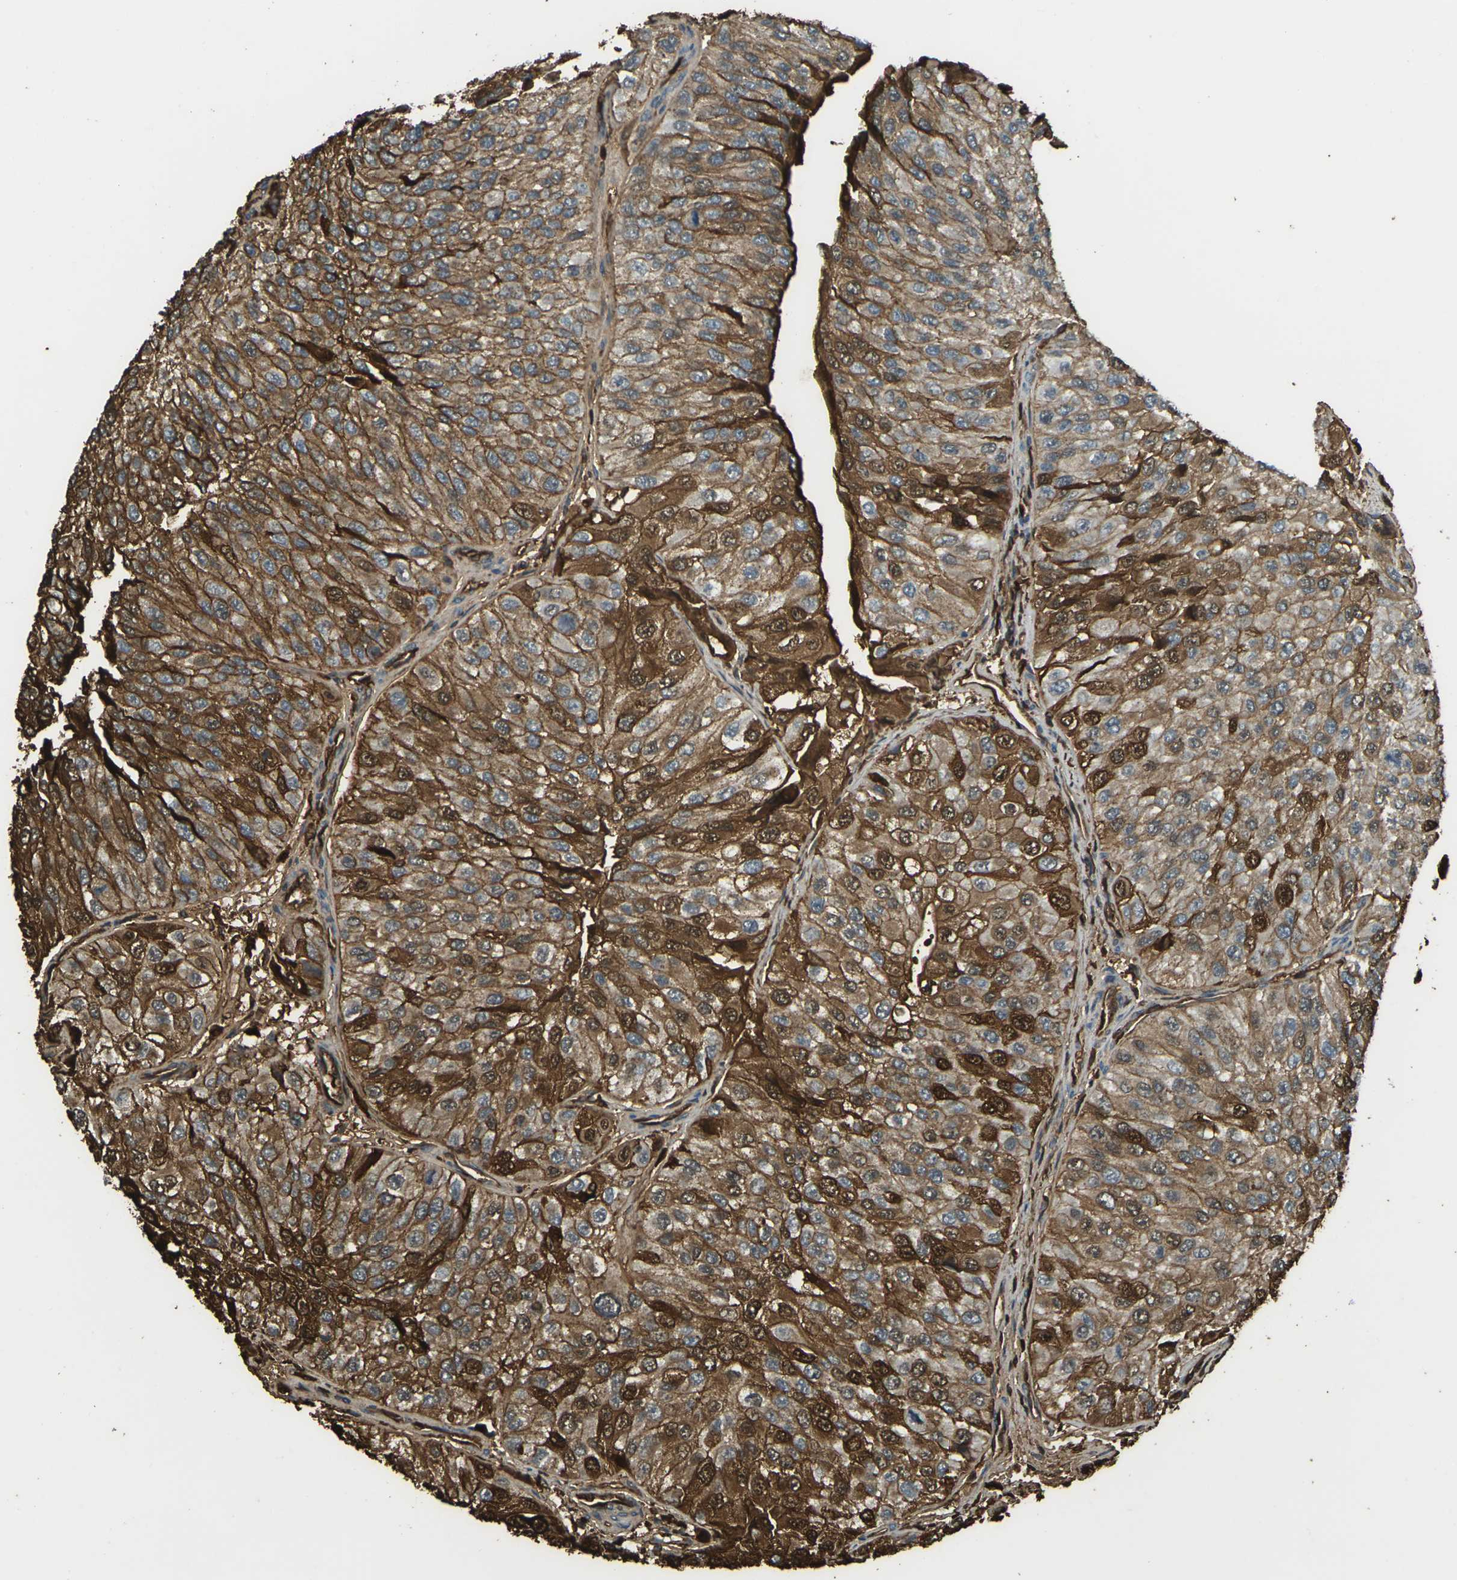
{"staining": {"intensity": "strong", "quantity": "25%-75%", "location": "cytoplasmic/membranous,nuclear"}, "tissue": "urothelial cancer", "cell_type": "Tumor cells", "image_type": "cancer", "snomed": [{"axis": "morphology", "description": "Urothelial carcinoma, High grade"}, {"axis": "topography", "description": "Kidney"}, {"axis": "topography", "description": "Urinary bladder"}], "caption": "IHC (DAB (3,3'-diaminobenzidine)) staining of urothelial cancer reveals strong cytoplasmic/membranous and nuclear protein expression in approximately 25%-75% of tumor cells. (DAB (3,3'-diaminobenzidine) IHC, brown staining for protein, blue staining for nuclei).", "gene": "CYP1B1", "patient": {"sex": "male", "age": 77}}